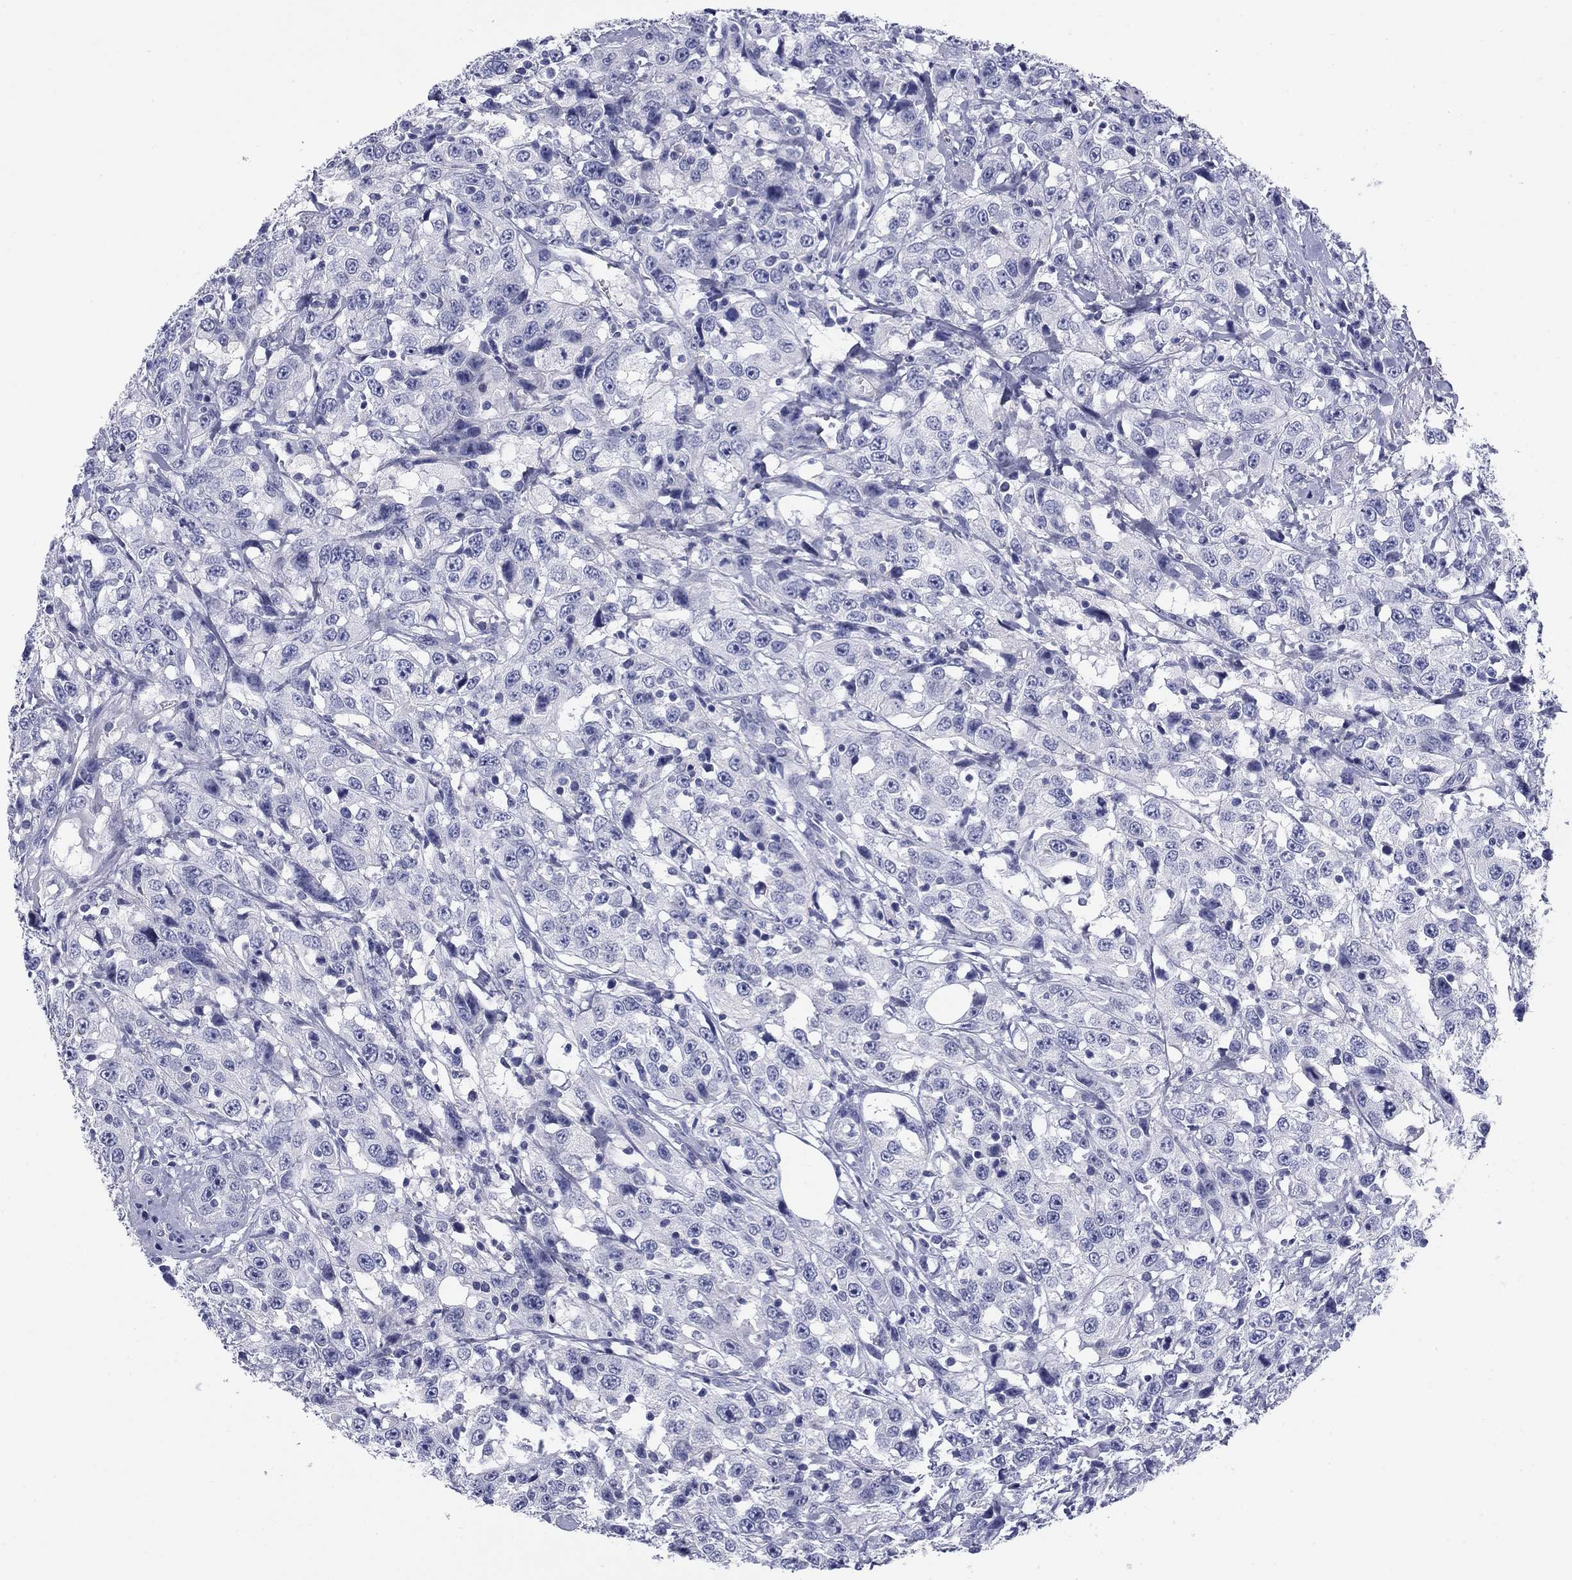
{"staining": {"intensity": "negative", "quantity": "none", "location": "none"}, "tissue": "urothelial cancer", "cell_type": "Tumor cells", "image_type": "cancer", "snomed": [{"axis": "morphology", "description": "Urothelial carcinoma, NOS"}, {"axis": "morphology", "description": "Urothelial carcinoma, High grade"}, {"axis": "topography", "description": "Urinary bladder"}], "caption": "This is an immunohistochemistry (IHC) micrograph of human urothelial cancer. There is no staining in tumor cells.", "gene": "KCNH1", "patient": {"sex": "female", "age": 73}}